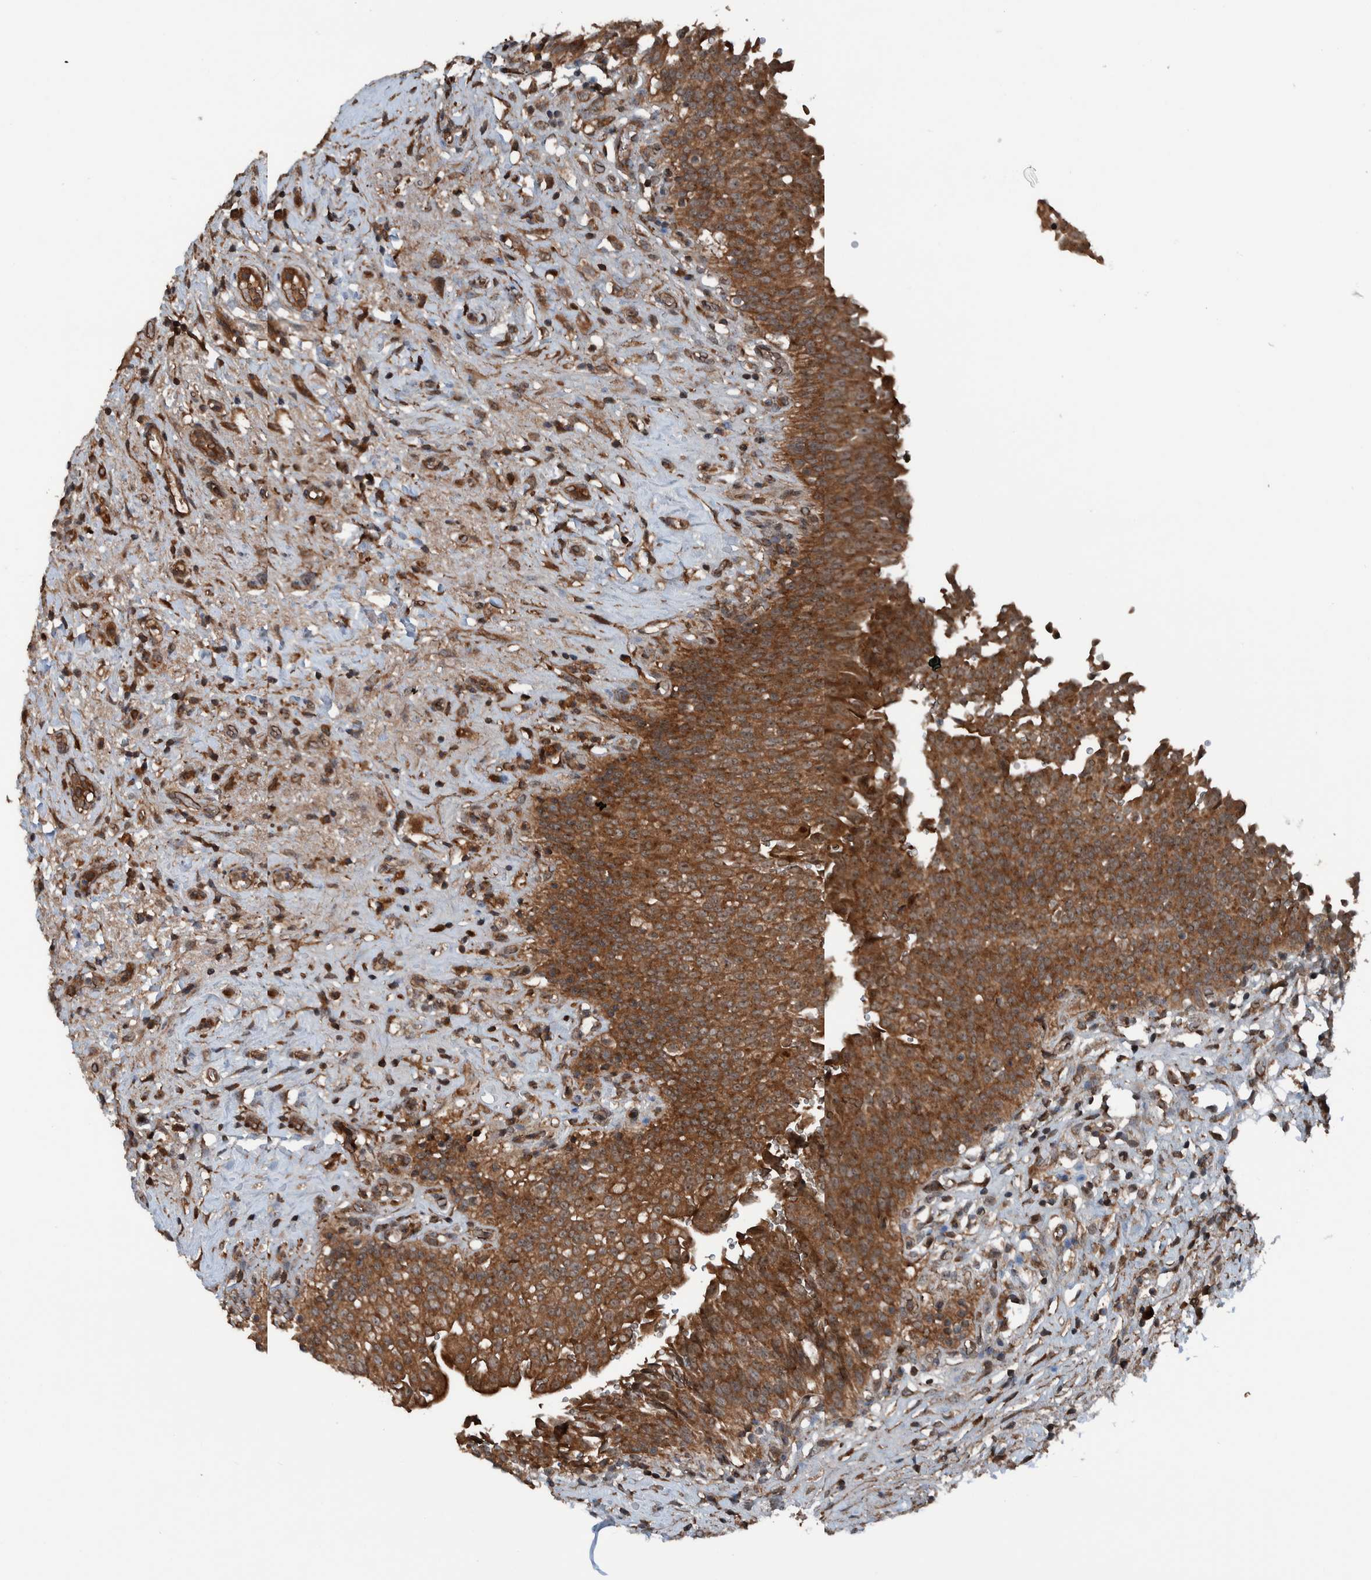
{"staining": {"intensity": "strong", "quantity": ">75%", "location": "cytoplasmic/membranous"}, "tissue": "urinary bladder", "cell_type": "Urothelial cells", "image_type": "normal", "snomed": [{"axis": "morphology", "description": "Urothelial carcinoma, High grade"}, {"axis": "topography", "description": "Urinary bladder"}], "caption": "Protein expression analysis of benign human urinary bladder reveals strong cytoplasmic/membranous expression in approximately >75% of urothelial cells. Immunohistochemistry (ihc) stains the protein in brown and the nuclei are stained blue.", "gene": "CUEDC1", "patient": {"sex": "male", "age": 46}}